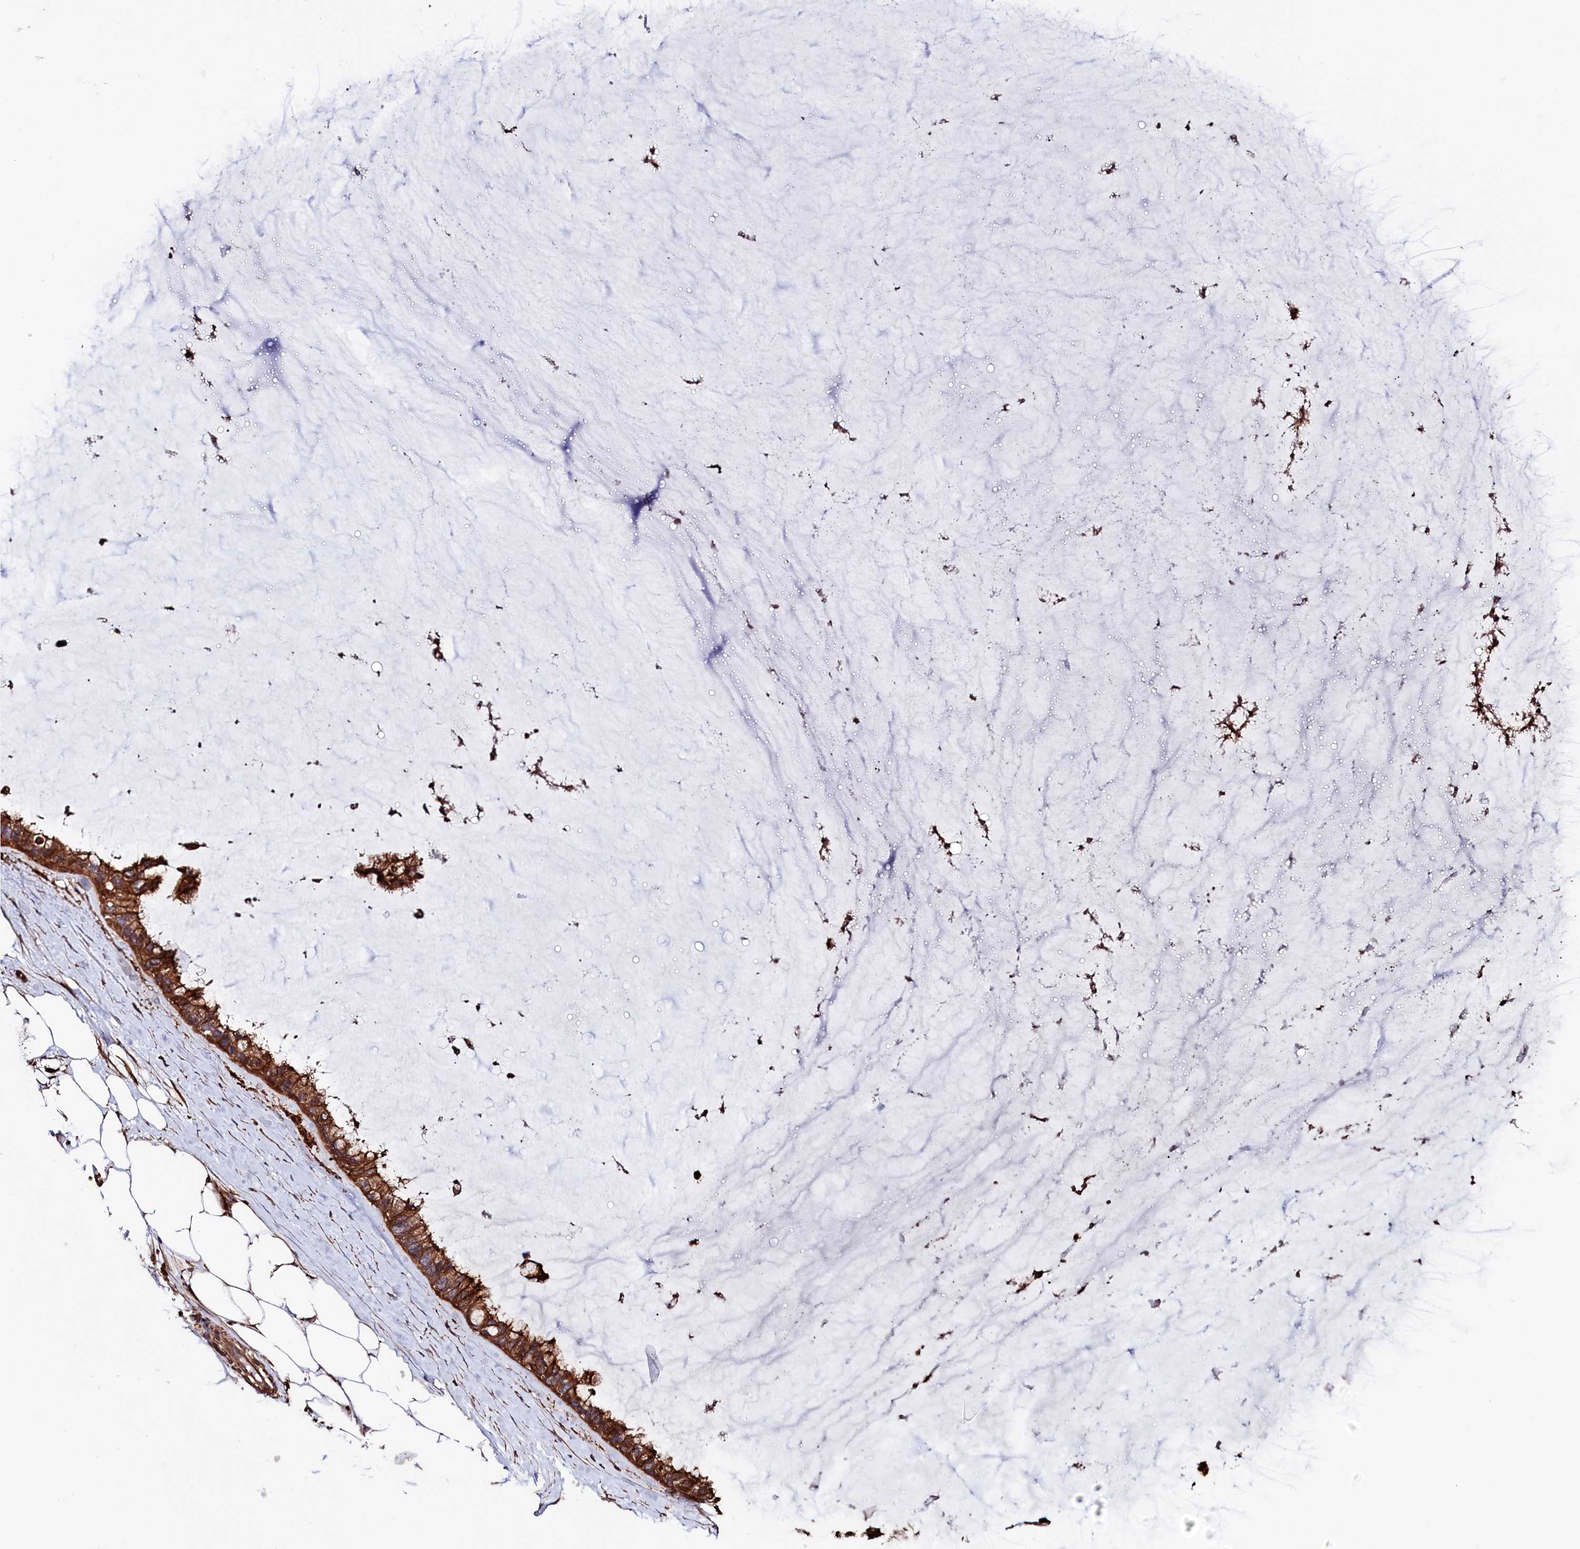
{"staining": {"intensity": "strong", "quantity": ">75%", "location": "cytoplasmic/membranous"}, "tissue": "ovarian cancer", "cell_type": "Tumor cells", "image_type": "cancer", "snomed": [{"axis": "morphology", "description": "Cystadenocarcinoma, mucinous, NOS"}, {"axis": "topography", "description": "Ovary"}], "caption": "Immunohistochemical staining of mucinous cystadenocarcinoma (ovarian) reveals strong cytoplasmic/membranous protein staining in approximately >75% of tumor cells.", "gene": "STAMBPL1", "patient": {"sex": "female", "age": 39}}